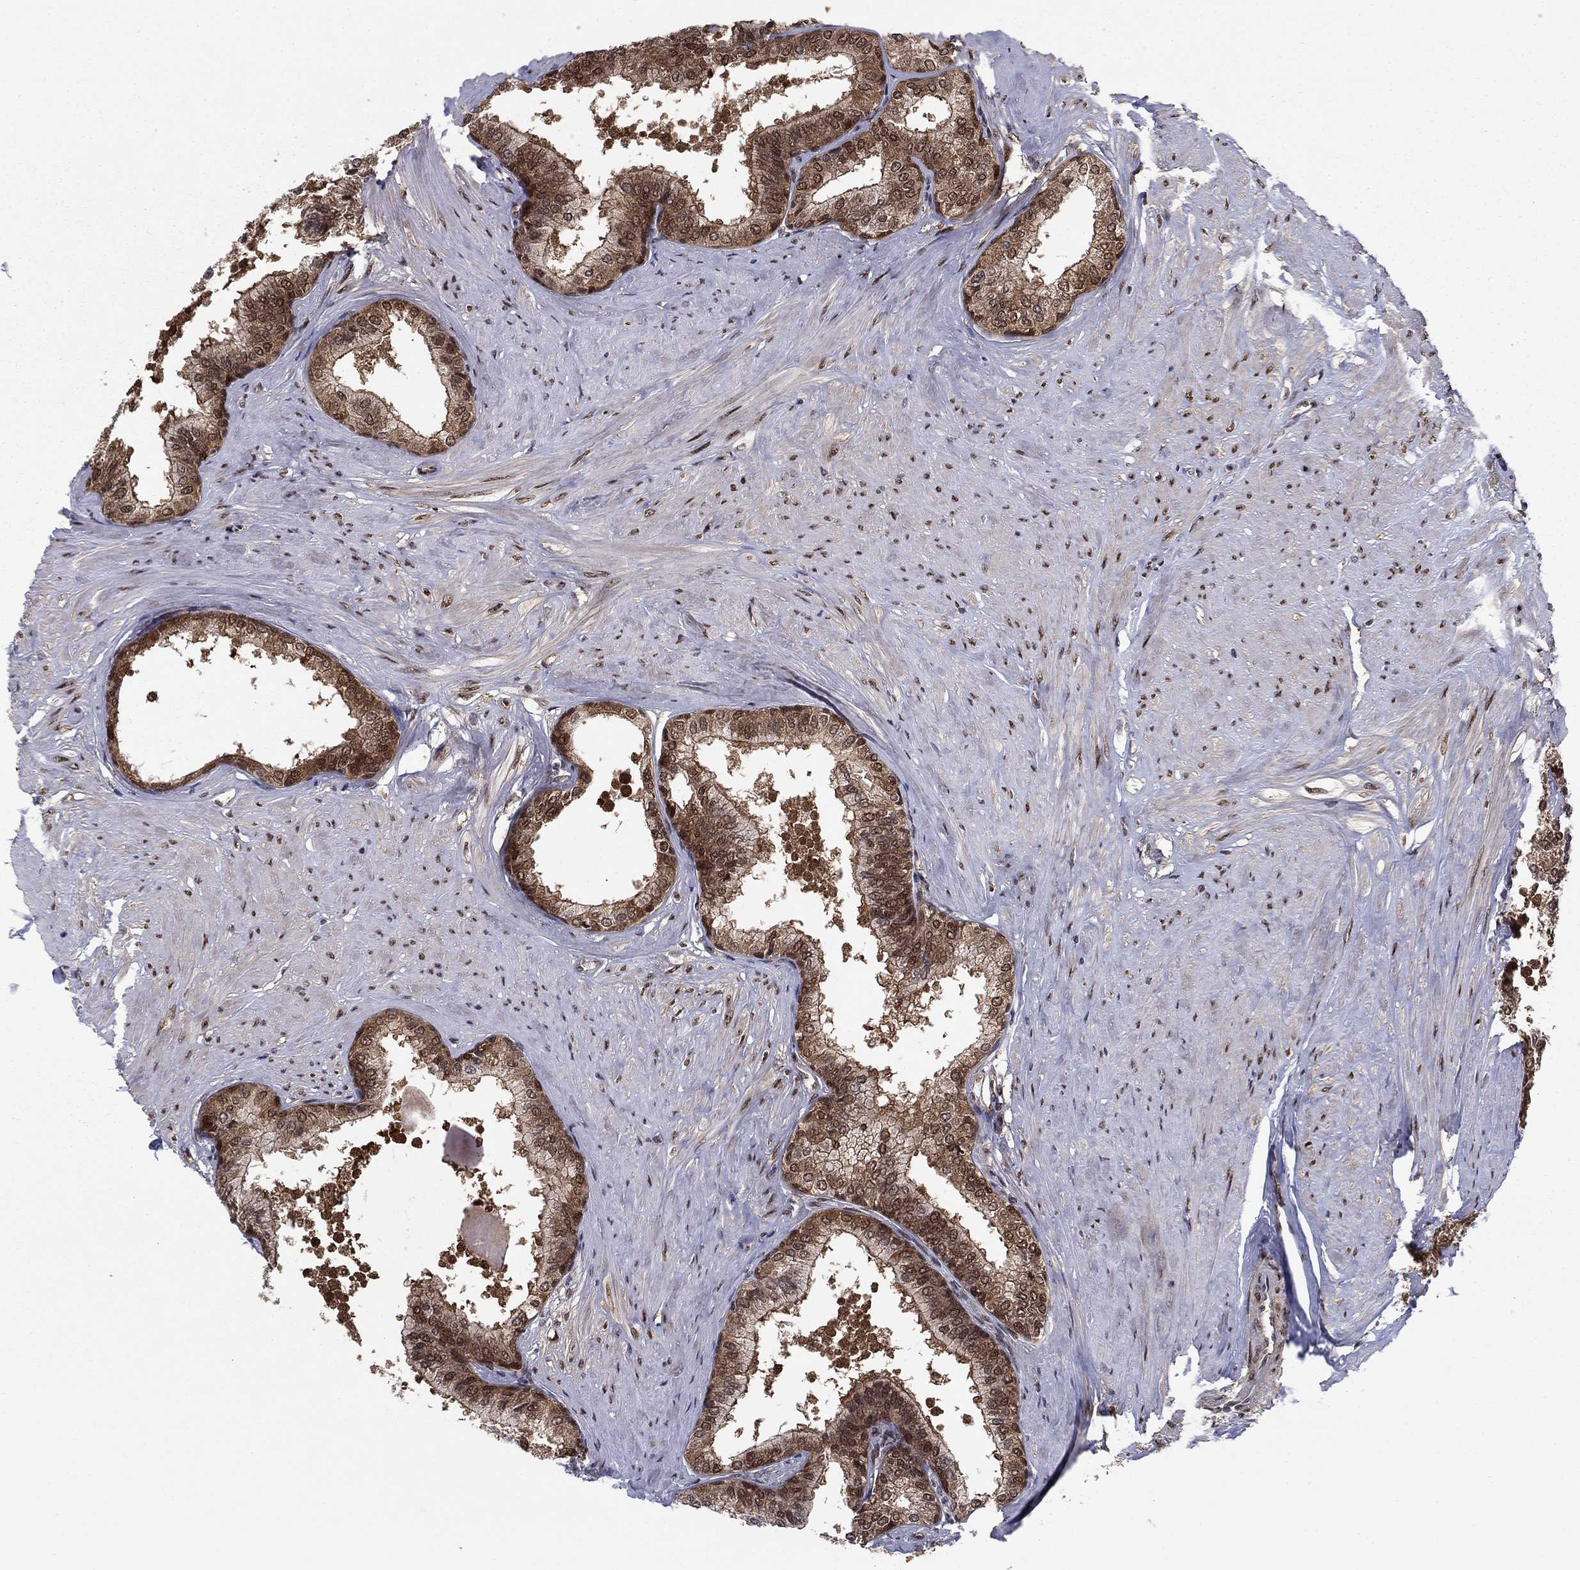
{"staining": {"intensity": "strong", "quantity": "25%-75%", "location": "cytoplasmic/membranous,nuclear"}, "tissue": "prostate", "cell_type": "Glandular cells", "image_type": "normal", "snomed": [{"axis": "morphology", "description": "Normal tissue, NOS"}, {"axis": "topography", "description": "Prostate"}], "caption": "Immunohistochemistry (DAB (3,3'-diaminobenzidine)) staining of unremarkable human prostate exhibits strong cytoplasmic/membranous,nuclear protein expression in approximately 25%-75% of glandular cells. The staining was performed using DAB, with brown indicating positive protein expression. Nuclei are stained blue with hematoxylin.", "gene": "FKBP4", "patient": {"sex": "male", "age": 63}}